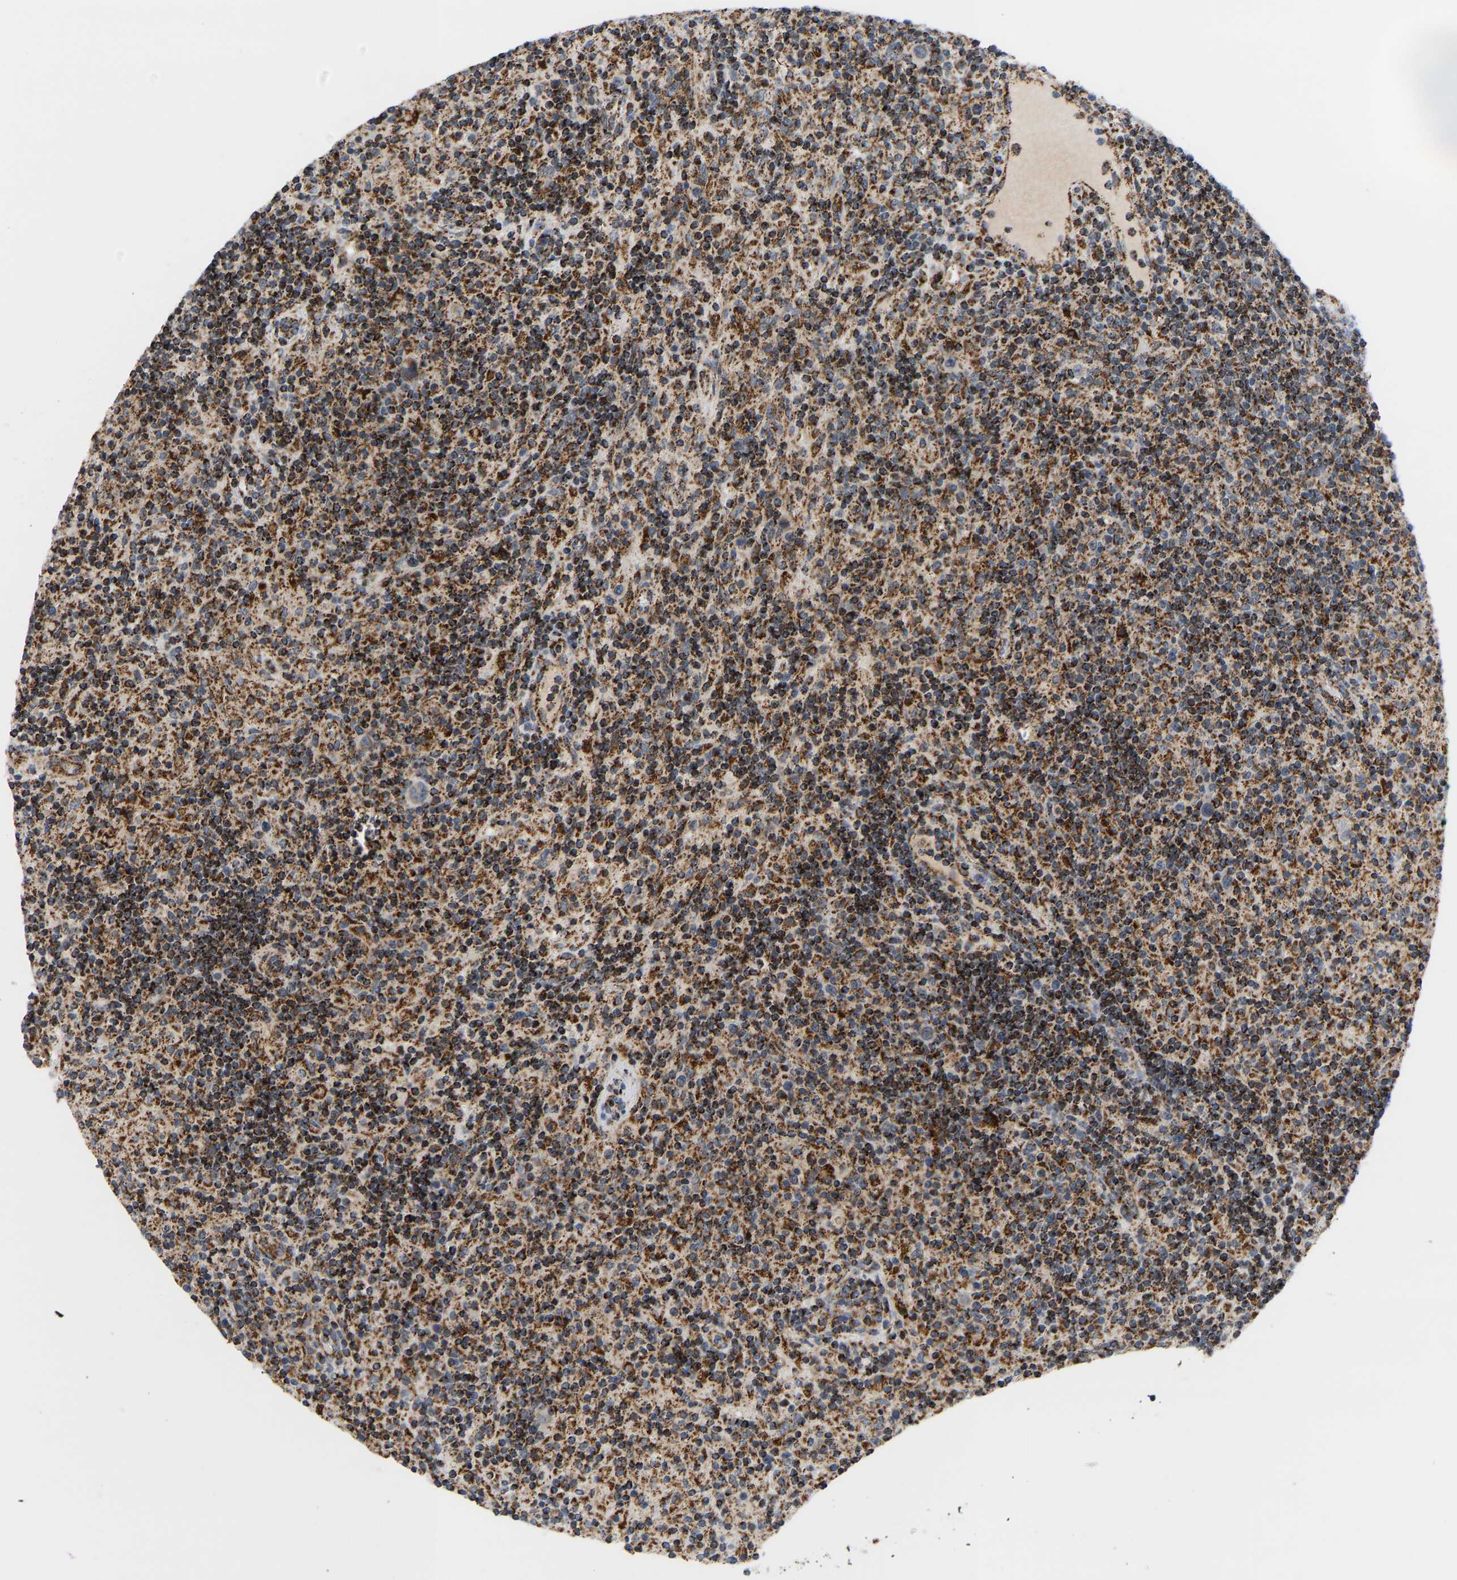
{"staining": {"intensity": "weak", "quantity": "25%-75%", "location": "cytoplasmic/membranous"}, "tissue": "lymphoma", "cell_type": "Tumor cells", "image_type": "cancer", "snomed": [{"axis": "morphology", "description": "Hodgkin's disease, NOS"}, {"axis": "topography", "description": "Lymph node"}], "caption": "Hodgkin's disease was stained to show a protein in brown. There is low levels of weak cytoplasmic/membranous expression in approximately 25%-75% of tumor cells.", "gene": "GPSM2", "patient": {"sex": "male", "age": 70}}